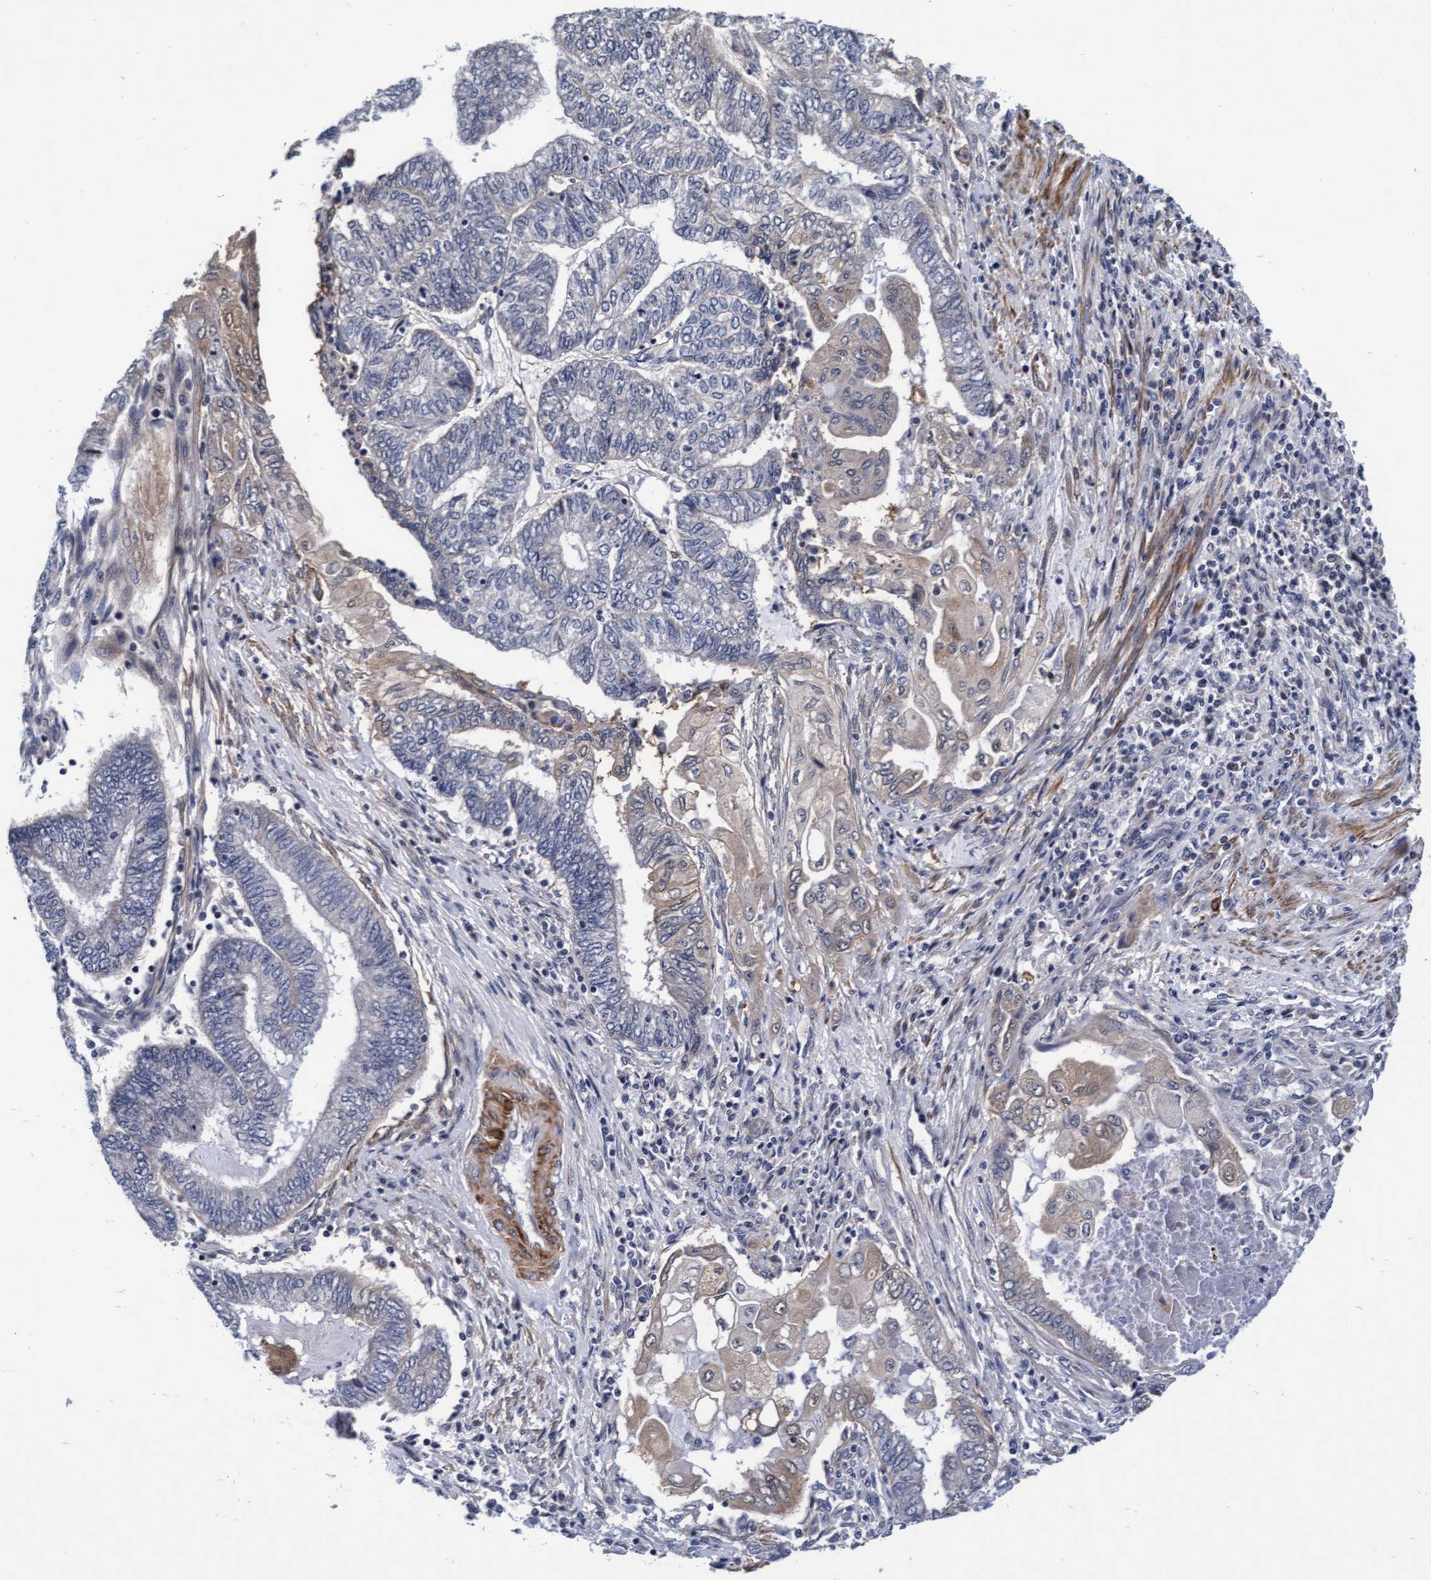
{"staining": {"intensity": "negative", "quantity": "none", "location": "none"}, "tissue": "endometrial cancer", "cell_type": "Tumor cells", "image_type": "cancer", "snomed": [{"axis": "morphology", "description": "Adenocarcinoma, NOS"}, {"axis": "topography", "description": "Uterus"}, {"axis": "topography", "description": "Endometrium"}], "caption": "Immunohistochemical staining of human endometrial cancer (adenocarcinoma) exhibits no significant expression in tumor cells.", "gene": "EFCAB13", "patient": {"sex": "female", "age": 70}}